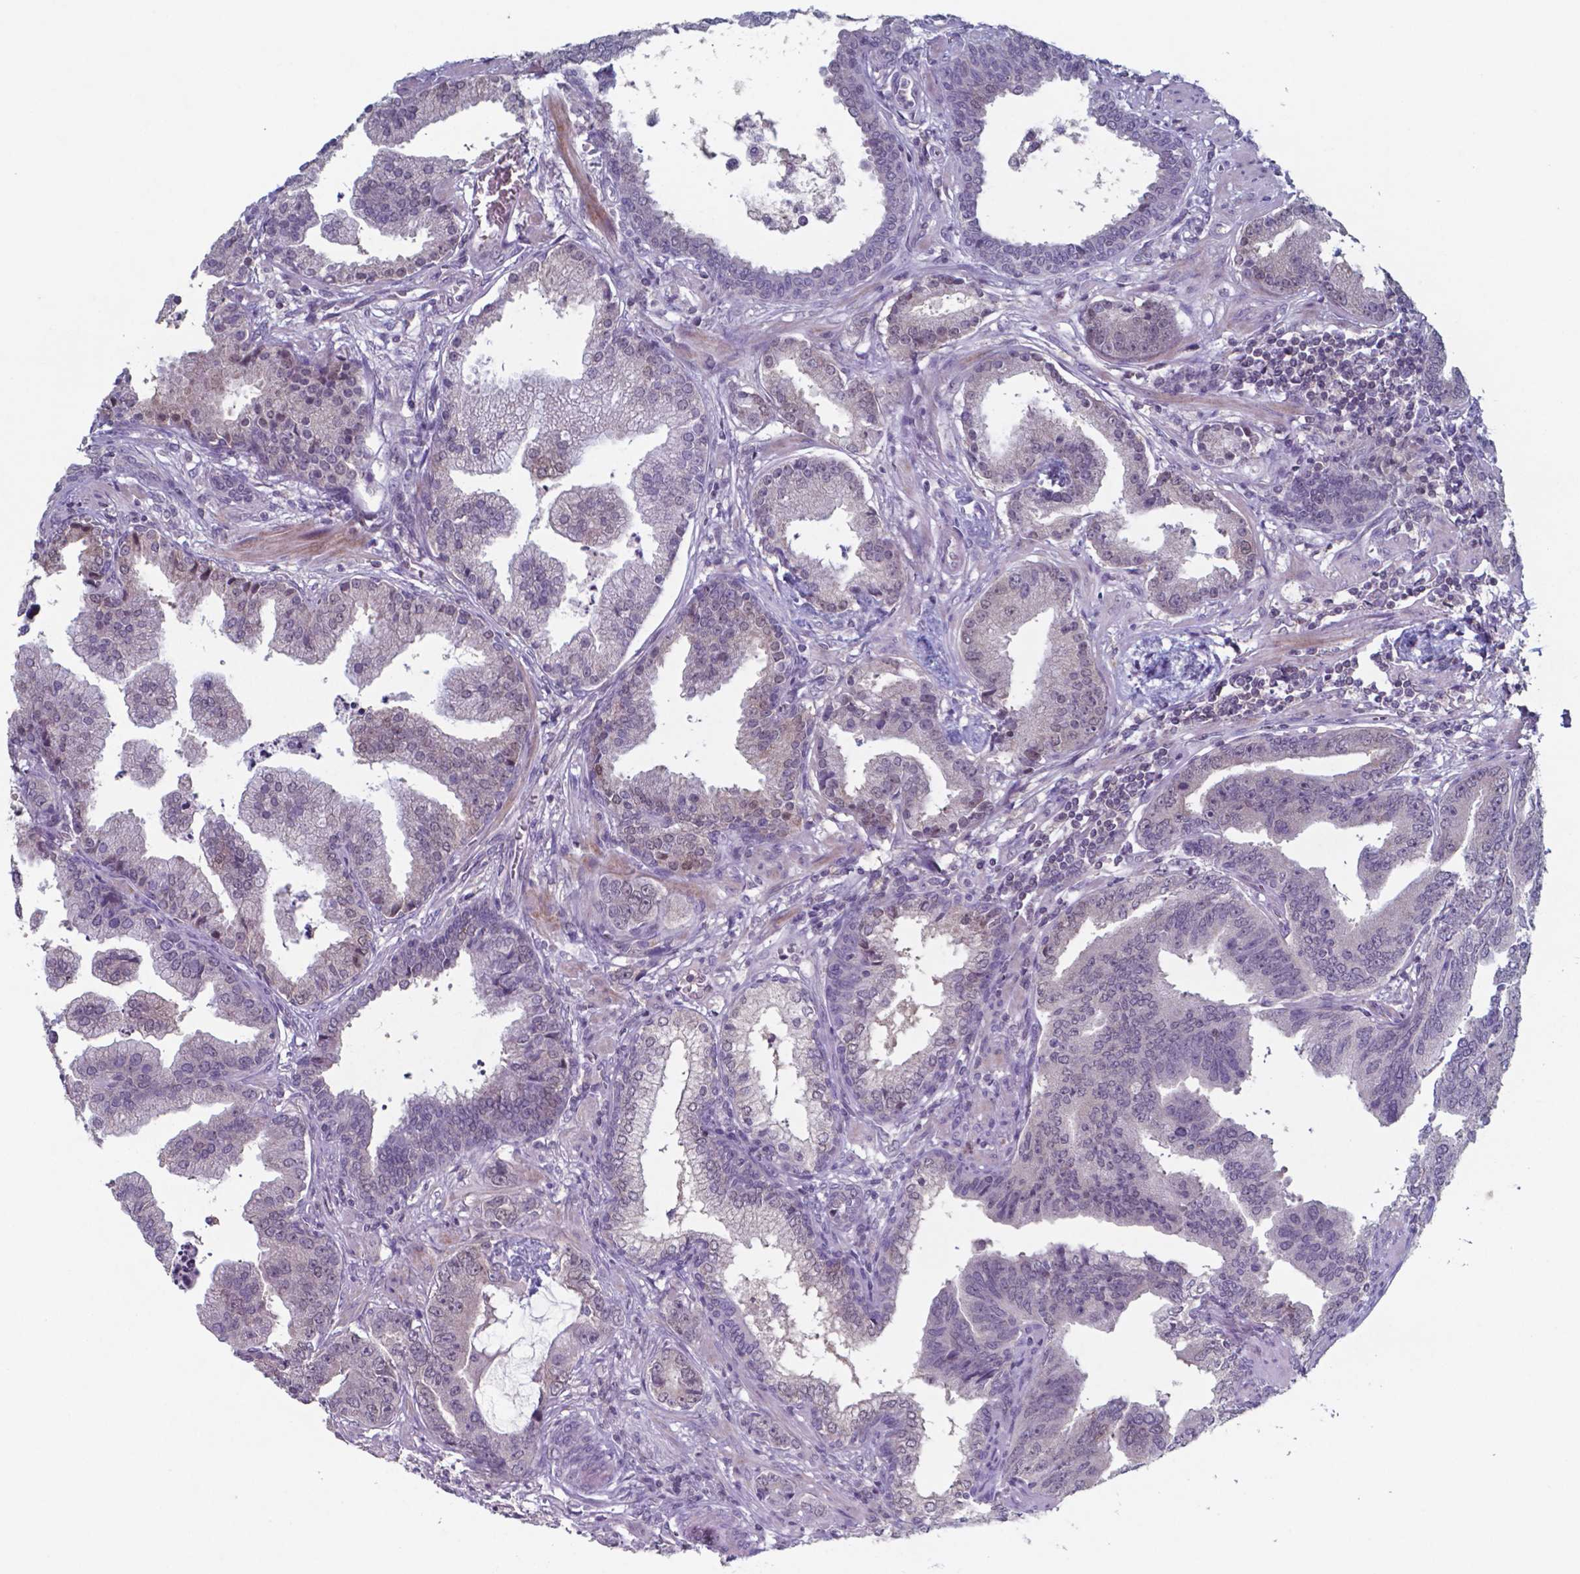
{"staining": {"intensity": "negative", "quantity": "none", "location": "none"}, "tissue": "prostate cancer", "cell_type": "Tumor cells", "image_type": "cancer", "snomed": [{"axis": "morphology", "description": "Adenocarcinoma, NOS"}, {"axis": "topography", "description": "Prostate"}], "caption": "This is an IHC photomicrograph of human prostate cancer (adenocarcinoma). There is no expression in tumor cells.", "gene": "TDP2", "patient": {"sex": "male", "age": 64}}